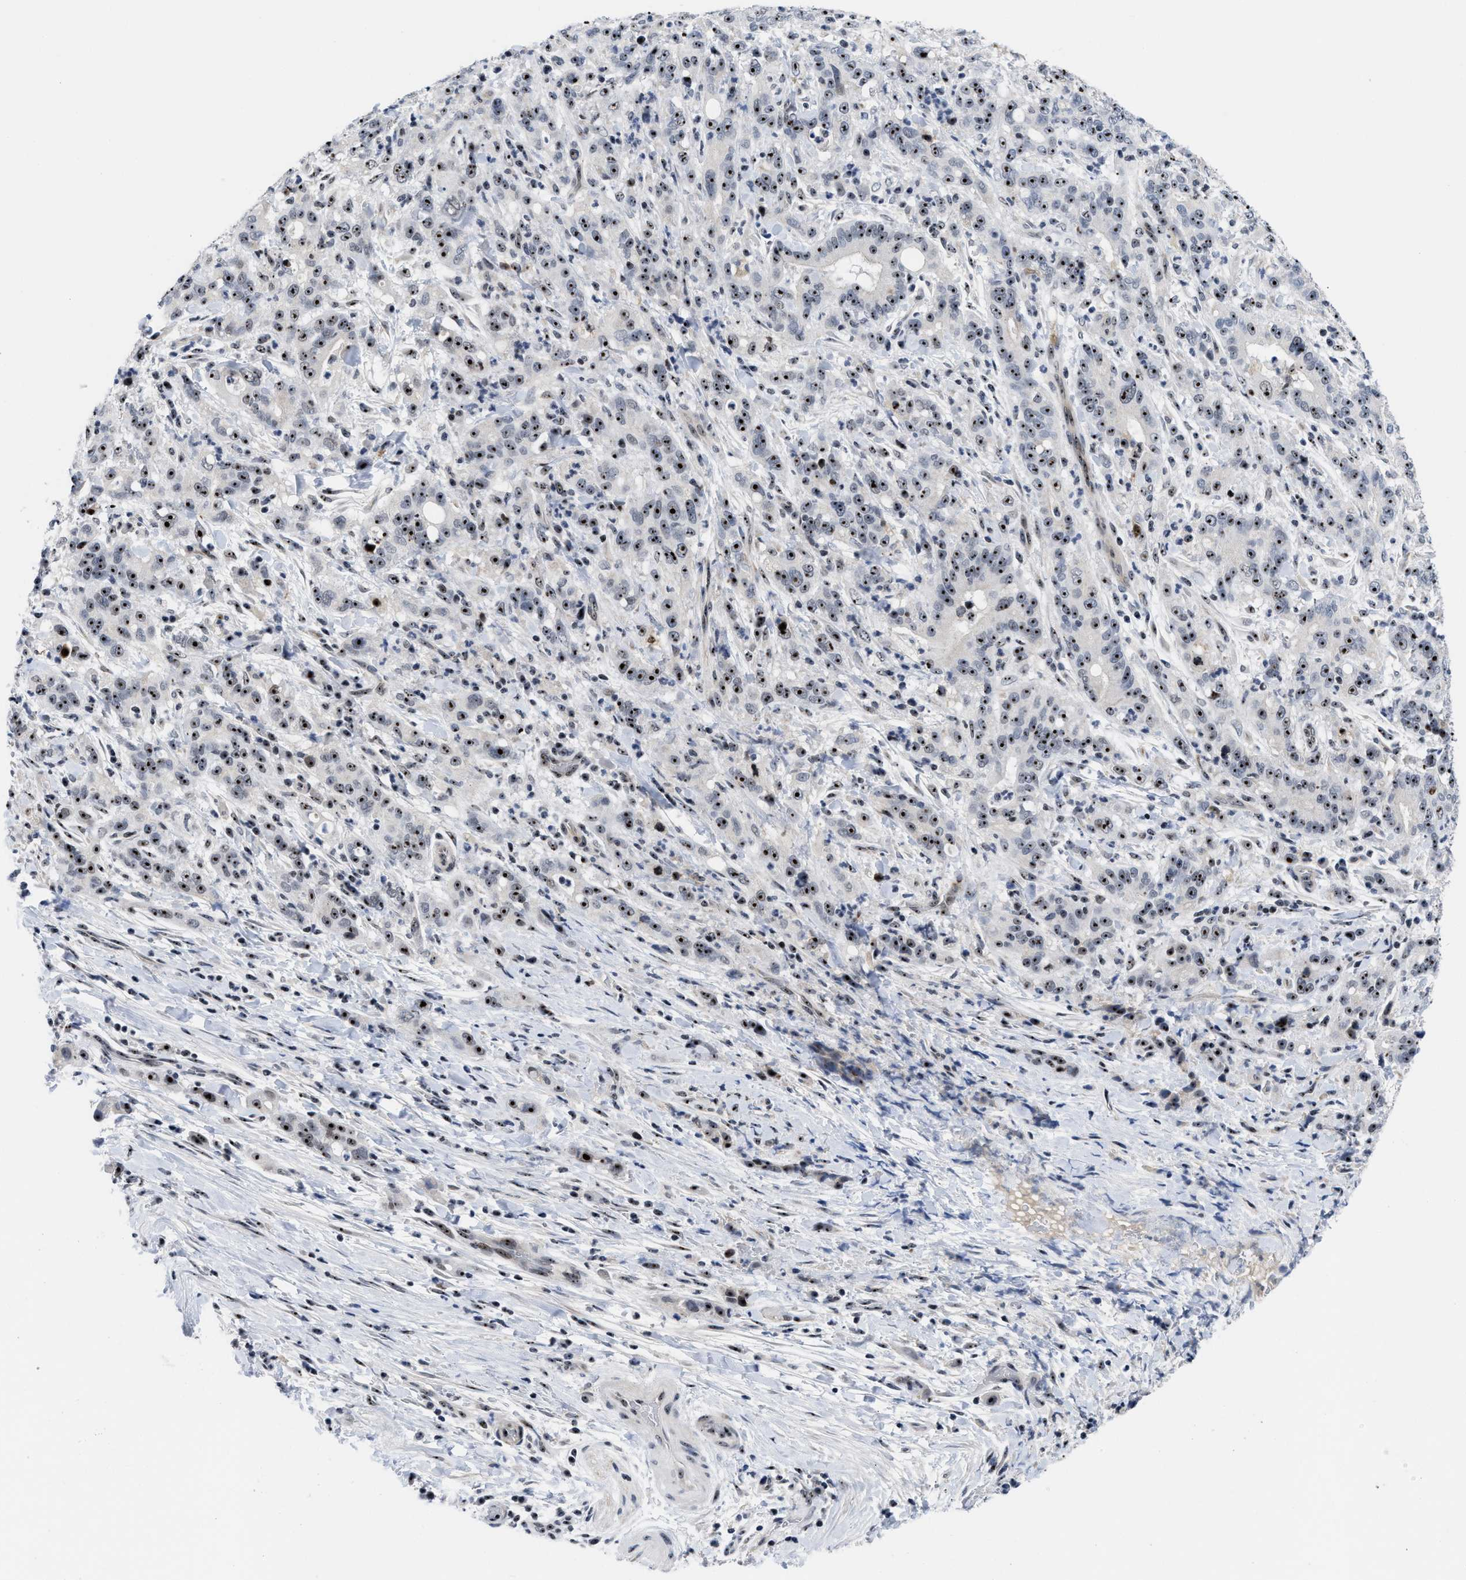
{"staining": {"intensity": "strong", "quantity": ">75%", "location": "nuclear"}, "tissue": "liver cancer", "cell_type": "Tumor cells", "image_type": "cancer", "snomed": [{"axis": "morphology", "description": "Cholangiocarcinoma"}, {"axis": "topography", "description": "Liver"}], "caption": "Strong nuclear protein positivity is seen in about >75% of tumor cells in liver cholangiocarcinoma. Nuclei are stained in blue.", "gene": "NOP58", "patient": {"sex": "female", "age": 38}}